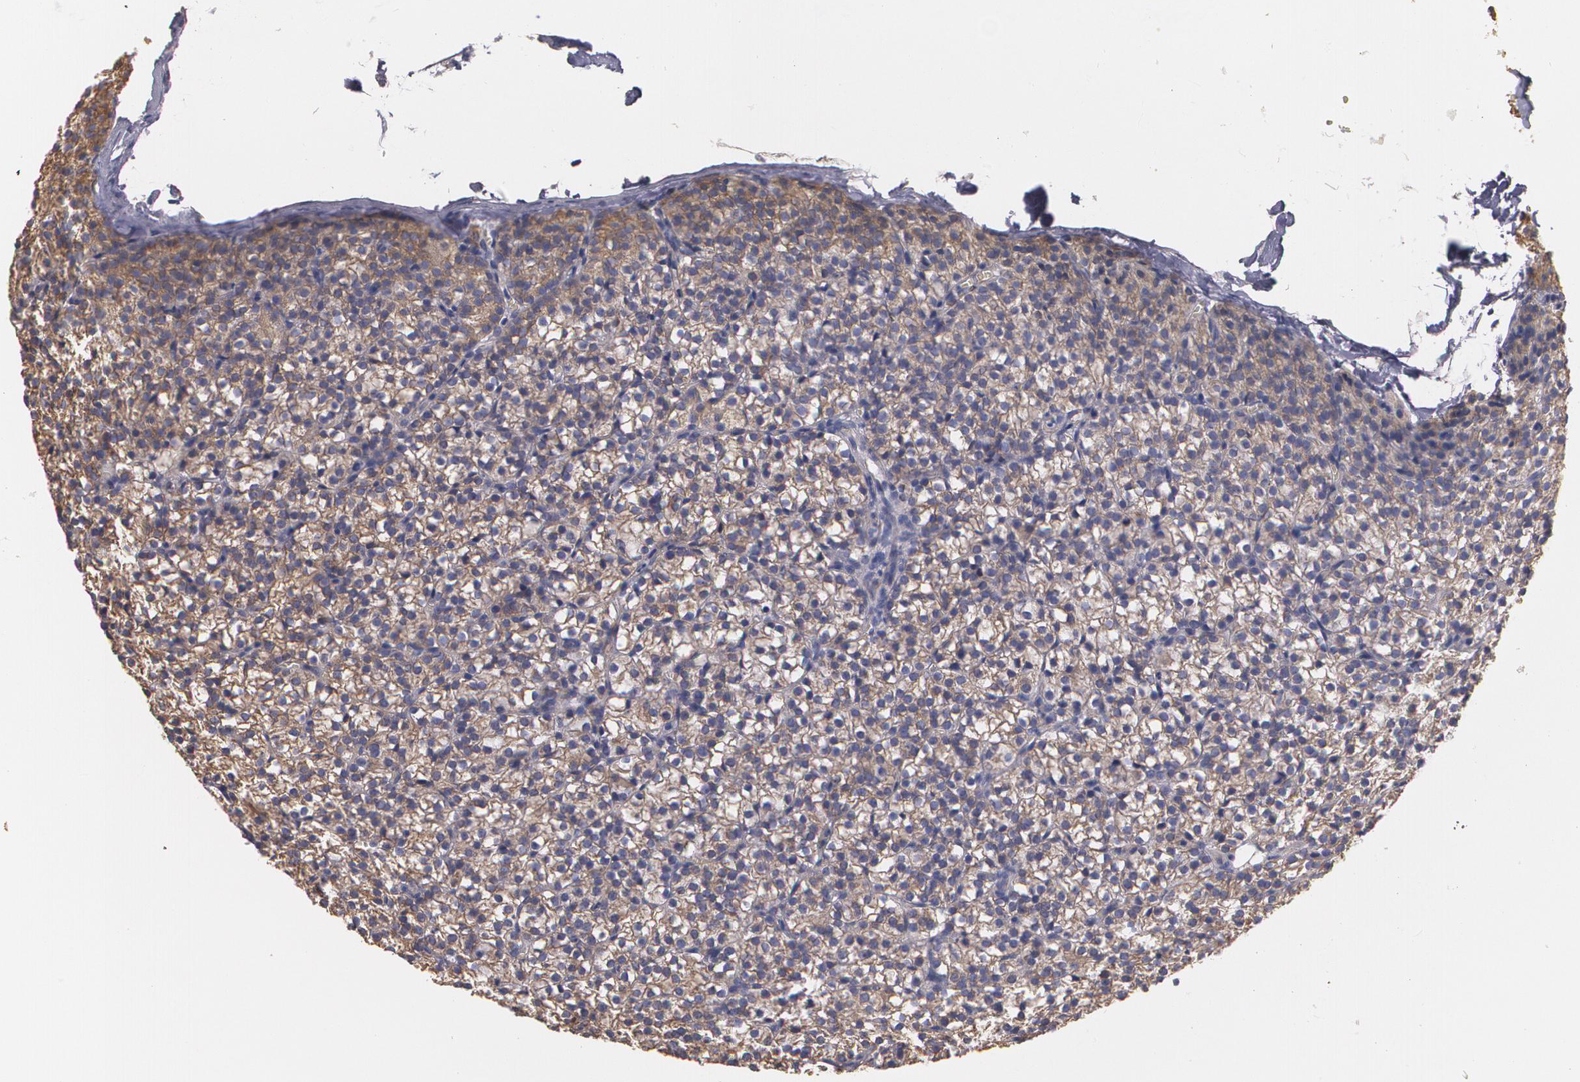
{"staining": {"intensity": "strong", "quantity": ">75%", "location": "cytoplasmic/membranous"}, "tissue": "parathyroid gland", "cell_type": "Glandular cells", "image_type": "normal", "snomed": [{"axis": "morphology", "description": "Normal tissue, NOS"}, {"axis": "topography", "description": "Parathyroid gland"}], "caption": "Immunohistochemistry (IHC) staining of normal parathyroid gland, which exhibits high levels of strong cytoplasmic/membranous positivity in about >75% of glandular cells indicating strong cytoplasmic/membranous protein expression. The staining was performed using DAB (brown) for protein detection and nuclei were counterstained in hematoxylin (blue).", "gene": "TJP1", "patient": {"sex": "female", "age": 17}}